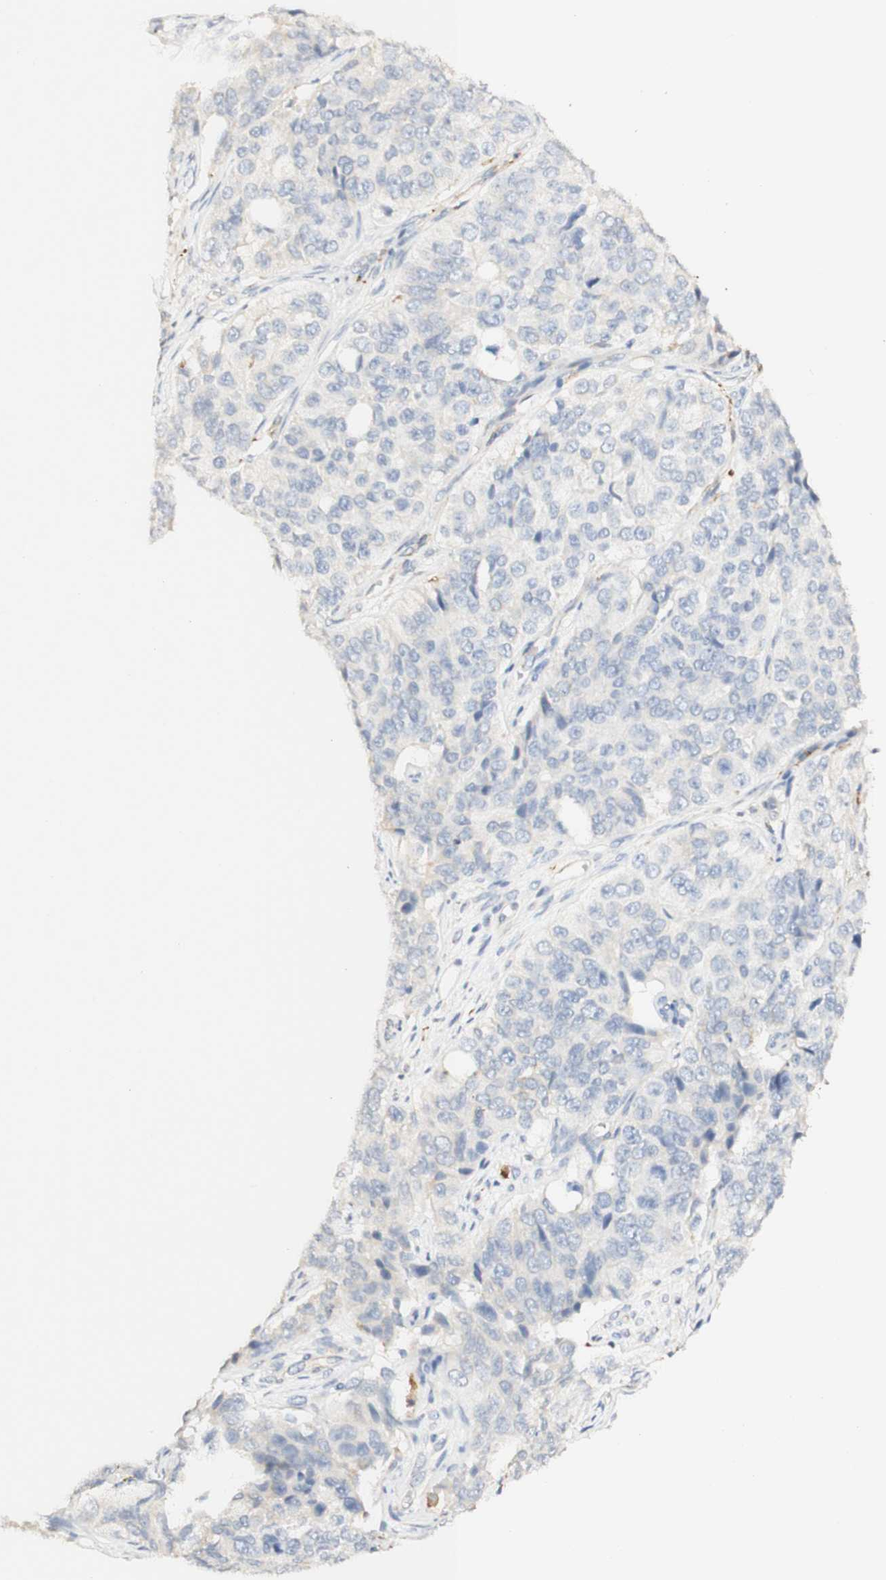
{"staining": {"intensity": "weak", "quantity": "<25%", "location": "cytoplasmic/membranous"}, "tissue": "ovarian cancer", "cell_type": "Tumor cells", "image_type": "cancer", "snomed": [{"axis": "morphology", "description": "Carcinoma, endometroid"}, {"axis": "topography", "description": "Ovary"}], "caption": "IHC histopathology image of human endometroid carcinoma (ovarian) stained for a protein (brown), which demonstrates no positivity in tumor cells.", "gene": "FCGRT", "patient": {"sex": "female", "age": 51}}